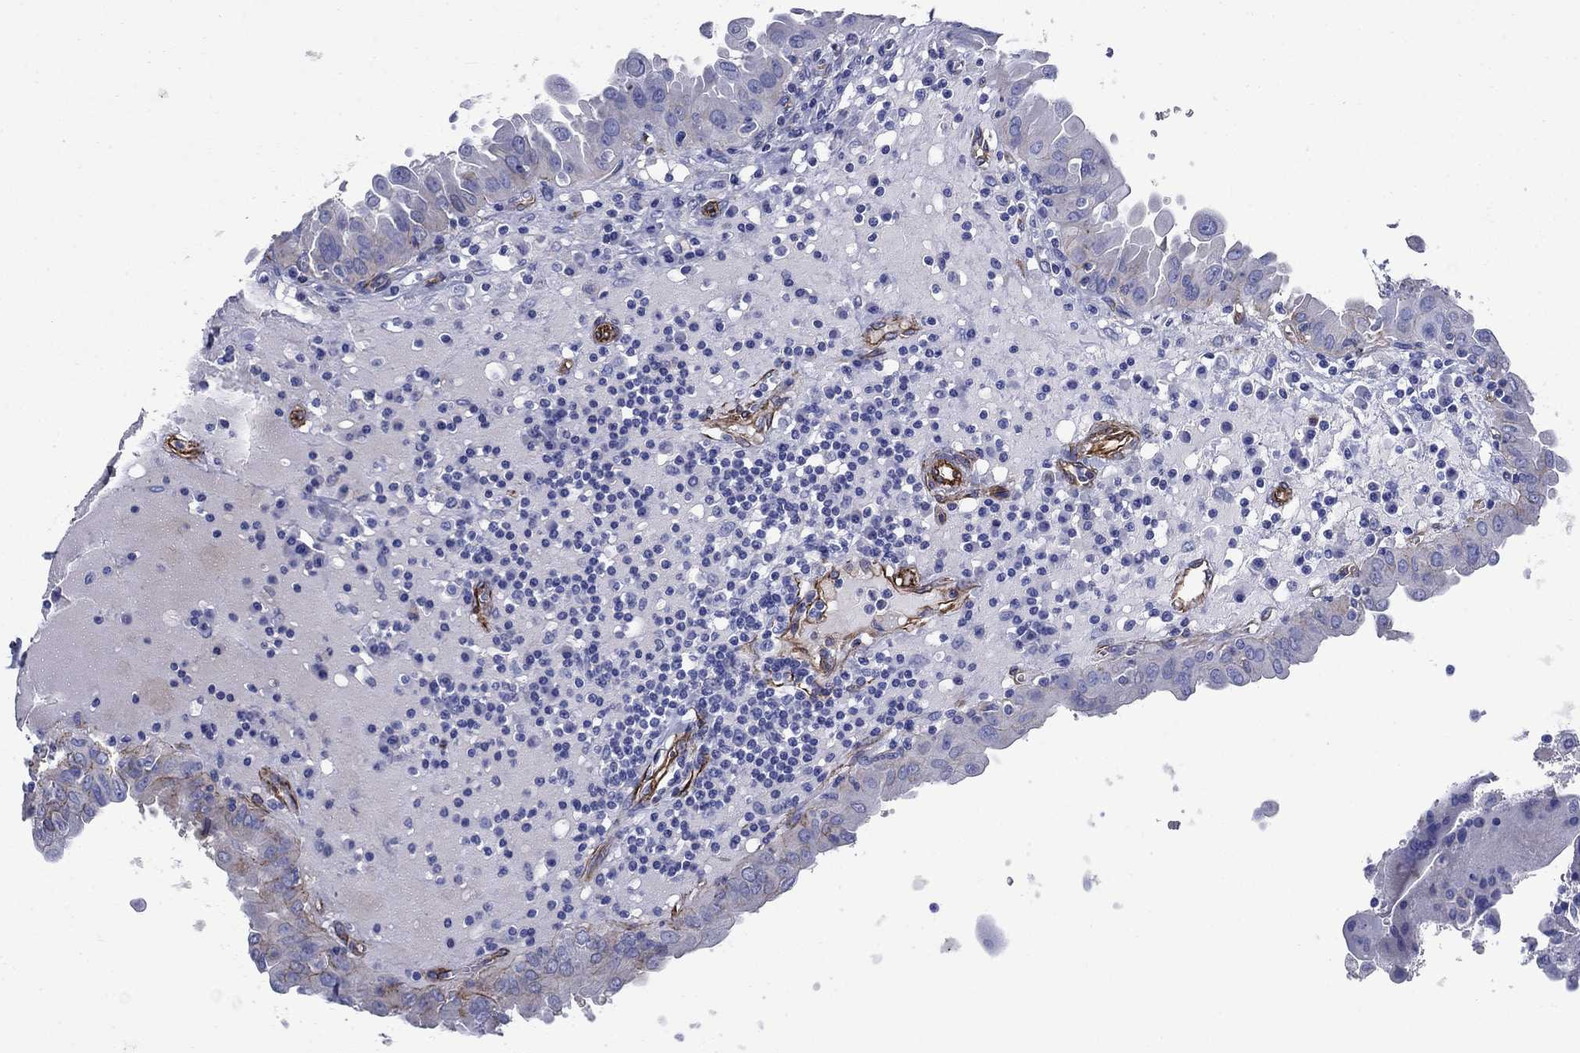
{"staining": {"intensity": "negative", "quantity": "none", "location": "none"}, "tissue": "thyroid cancer", "cell_type": "Tumor cells", "image_type": "cancer", "snomed": [{"axis": "morphology", "description": "Papillary adenocarcinoma, NOS"}, {"axis": "topography", "description": "Thyroid gland"}], "caption": "The immunohistochemistry (IHC) histopathology image has no significant expression in tumor cells of thyroid papillary adenocarcinoma tissue.", "gene": "VTN", "patient": {"sex": "female", "age": 37}}